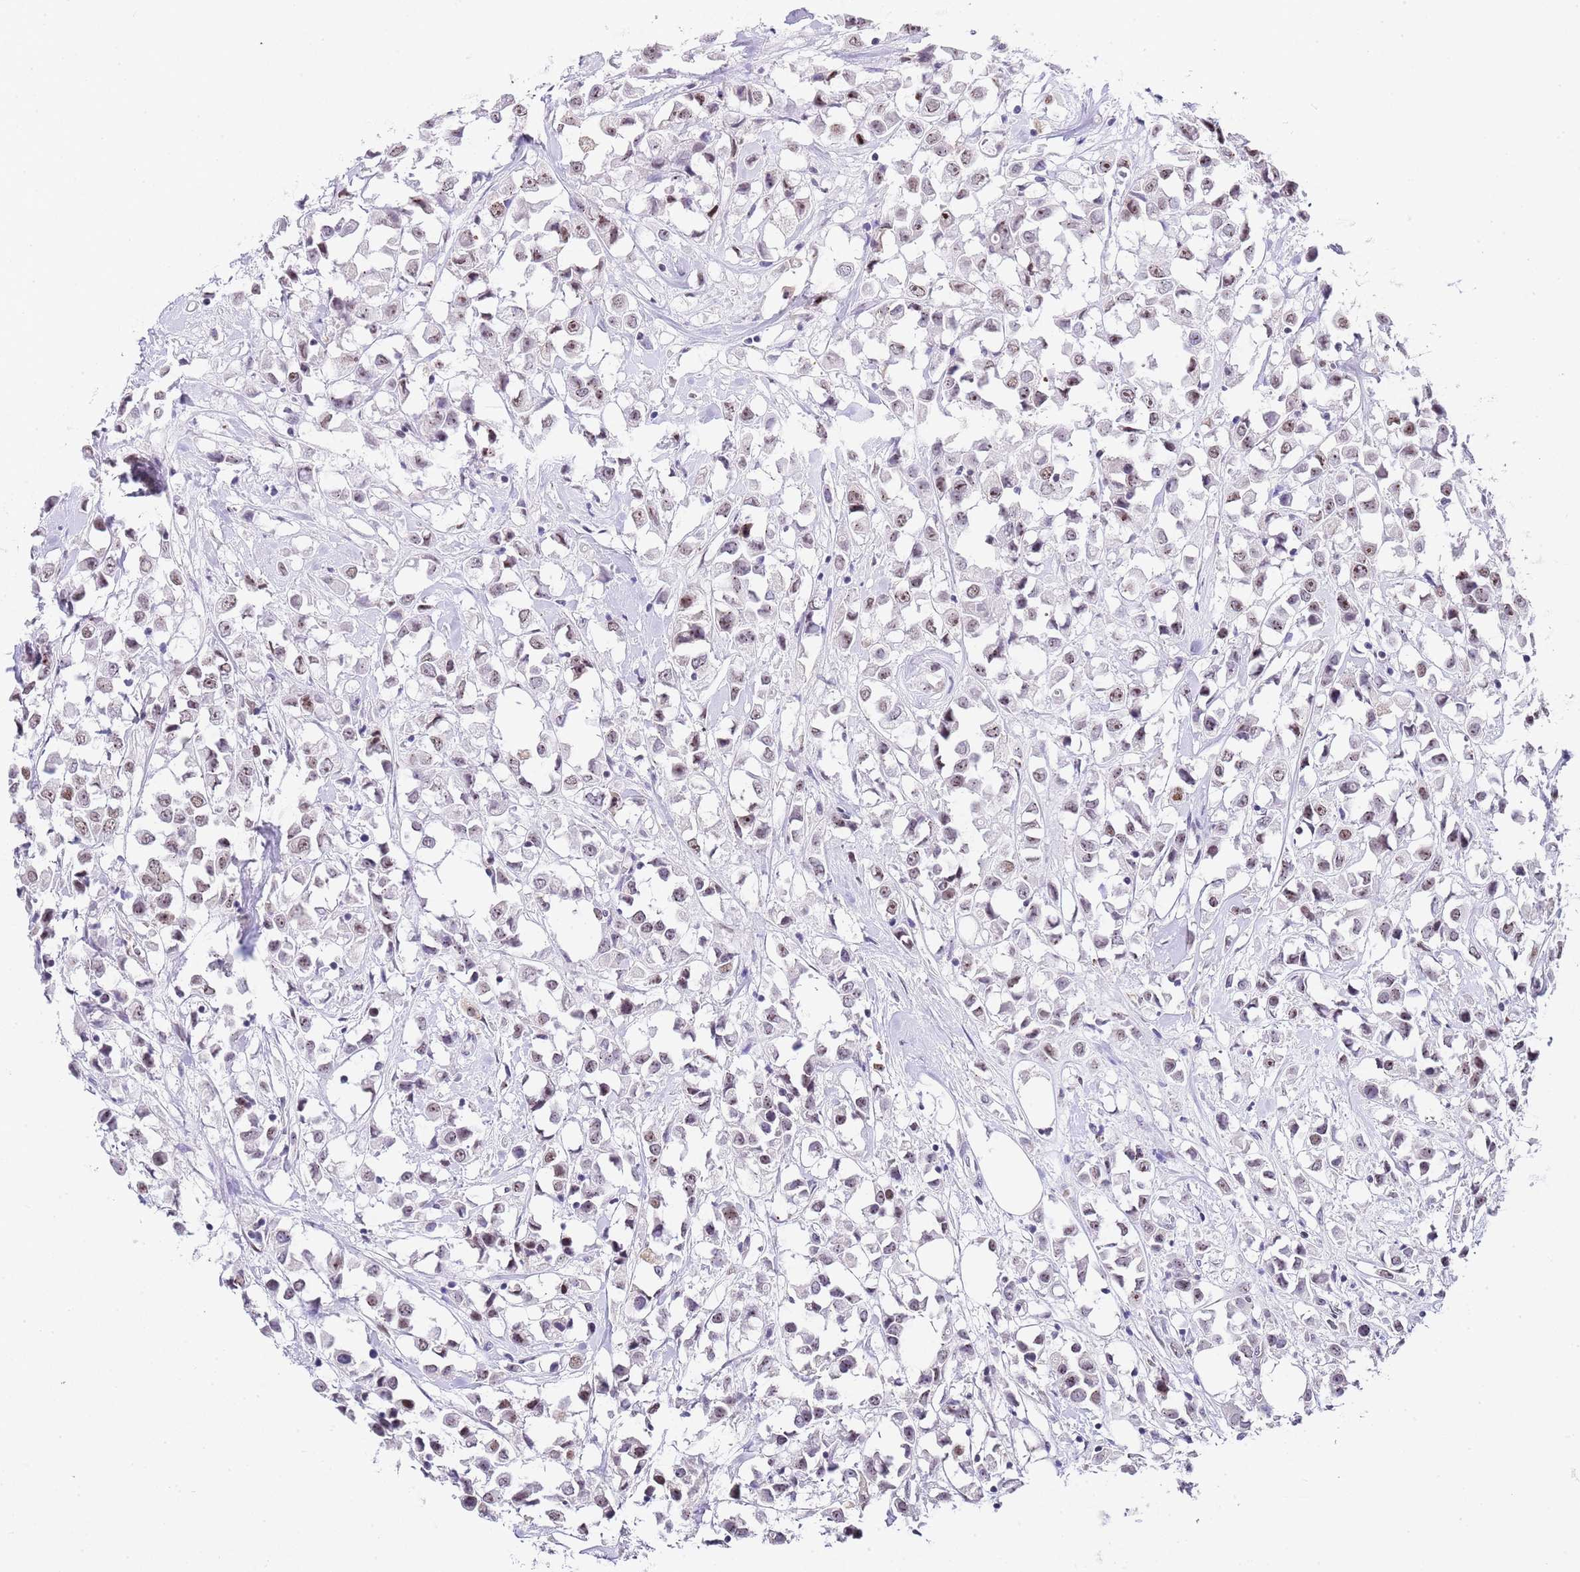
{"staining": {"intensity": "weak", "quantity": "25%-75%", "location": "nuclear"}, "tissue": "breast cancer", "cell_type": "Tumor cells", "image_type": "cancer", "snomed": [{"axis": "morphology", "description": "Duct carcinoma"}, {"axis": "topography", "description": "Breast"}], "caption": "Human breast intraductal carcinoma stained with a protein marker displays weak staining in tumor cells.", "gene": "NOP56", "patient": {"sex": "female", "age": 61}}